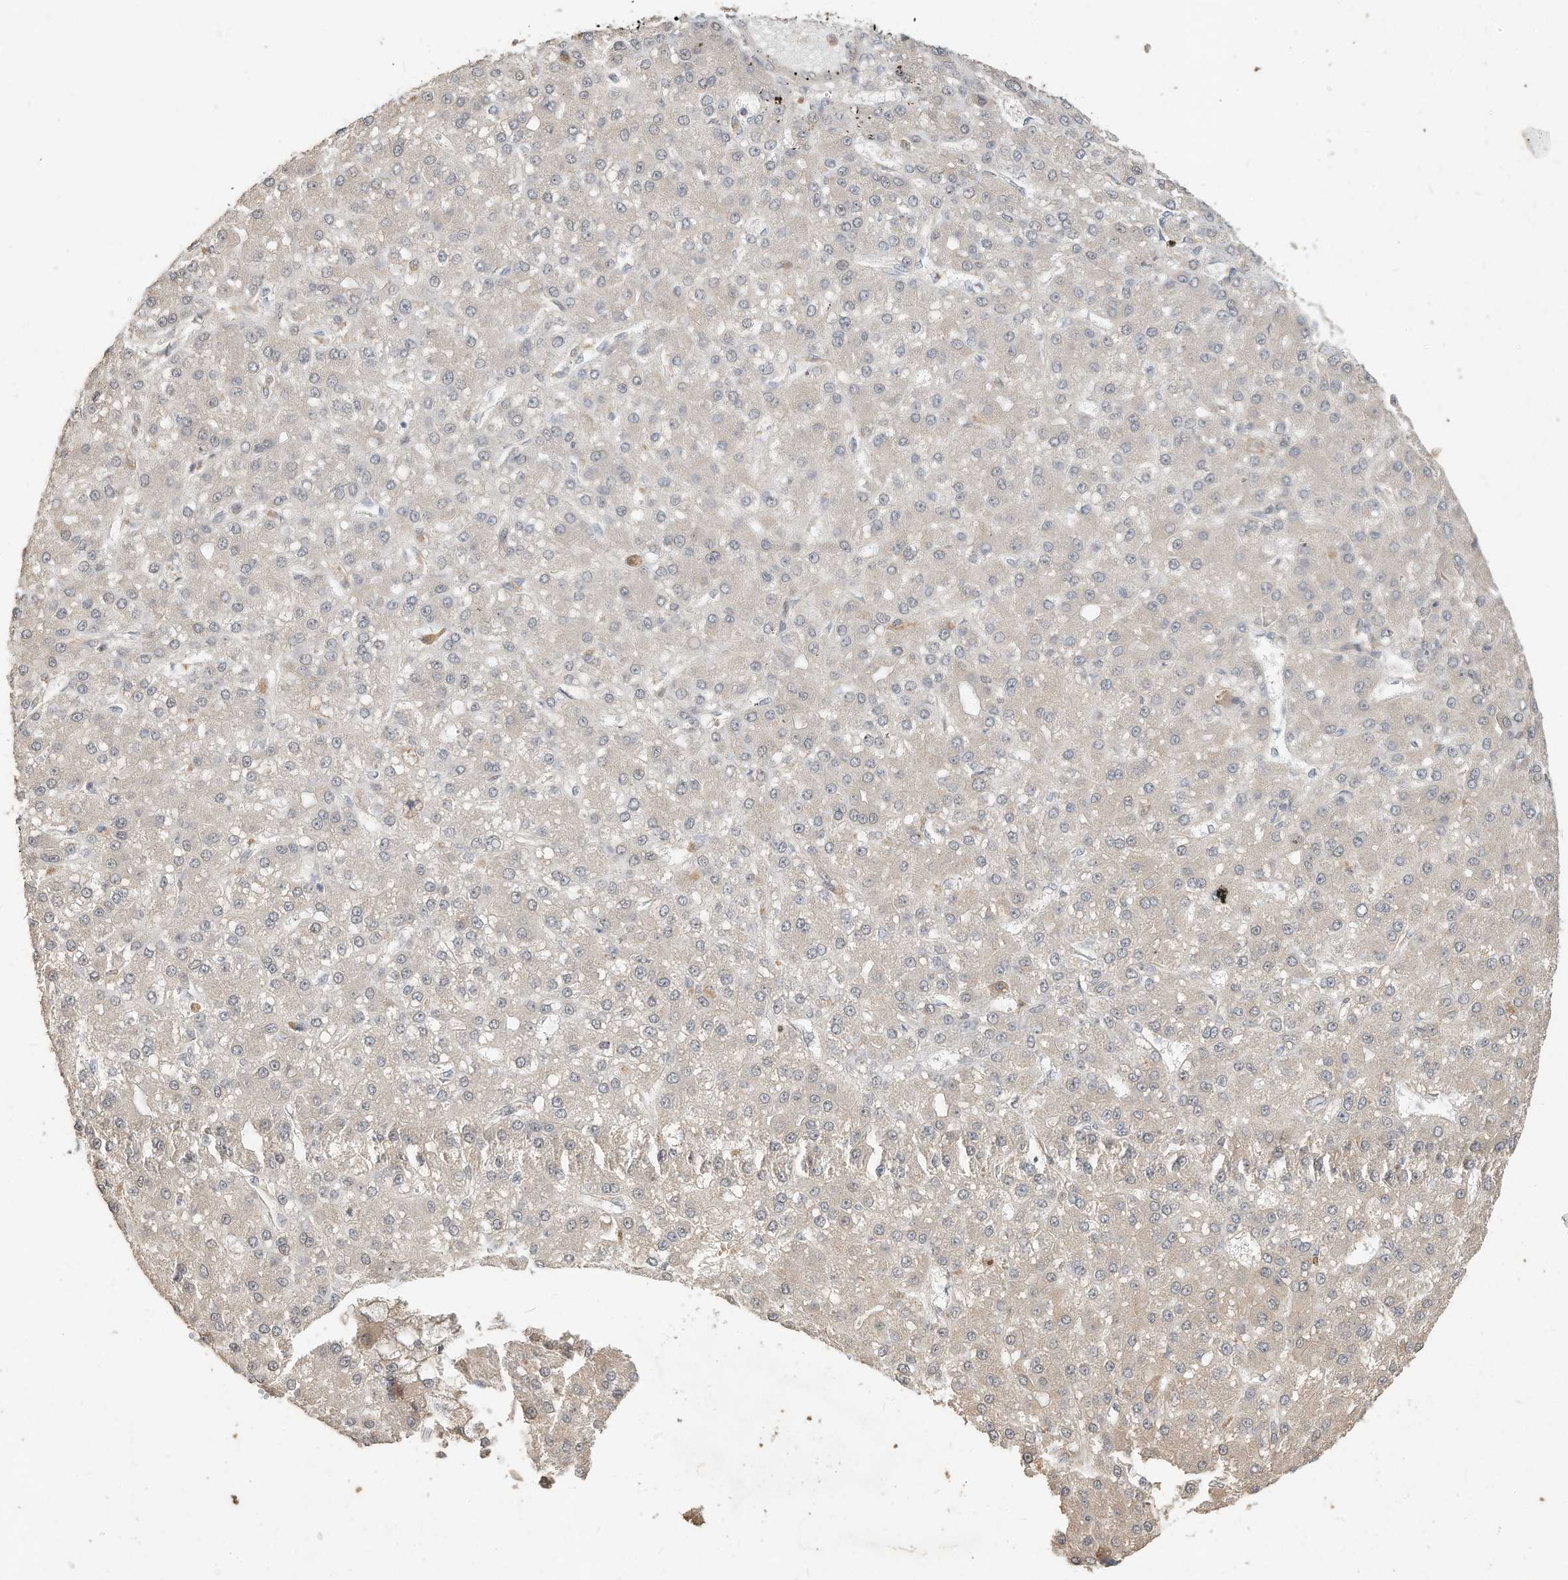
{"staining": {"intensity": "negative", "quantity": "none", "location": "none"}, "tissue": "liver cancer", "cell_type": "Tumor cells", "image_type": "cancer", "snomed": [{"axis": "morphology", "description": "Carcinoma, Hepatocellular, NOS"}, {"axis": "topography", "description": "Liver"}], "caption": "This micrograph is of liver hepatocellular carcinoma stained with immunohistochemistry (IHC) to label a protein in brown with the nuclei are counter-stained blue. There is no positivity in tumor cells.", "gene": "OFD1", "patient": {"sex": "male", "age": 67}}